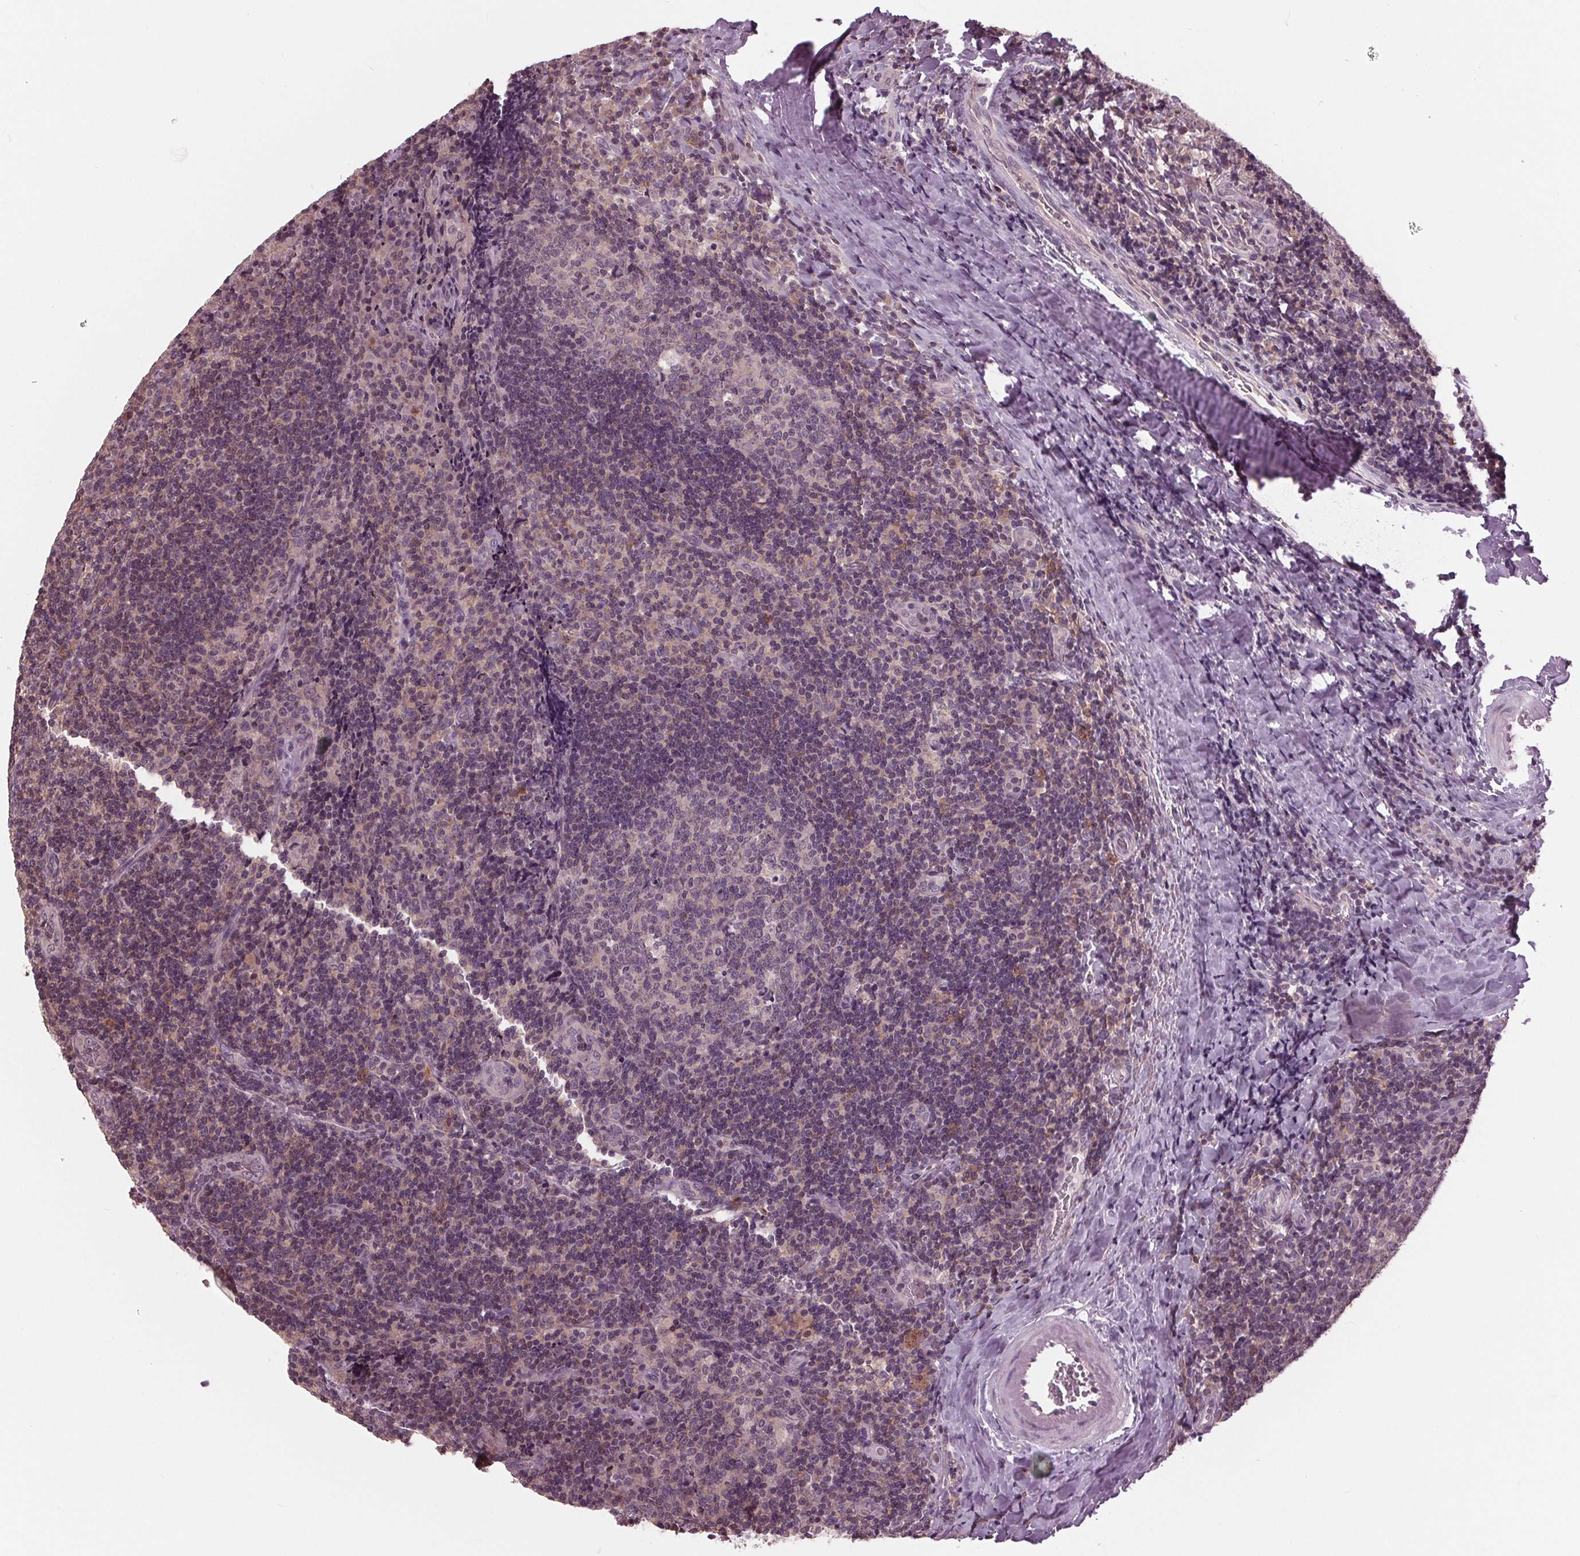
{"staining": {"intensity": "negative", "quantity": "none", "location": "none"}, "tissue": "tonsil", "cell_type": "Germinal center cells", "image_type": "normal", "snomed": [{"axis": "morphology", "description": "Normal tissue, NOS"}, {"axis": "topography", "description": "Tonsil"}], "caption": "Immunohistochemical staining of unremarkable human tonsil displays no significant expression in germinal center cells. Brightfield microscopy of immunohistochemistry (IHC) stained with DAB (brown) and hematoxylin (blue), captured at high magnification.", "gene": "SIGLEC6", "patient": {"sex": "male", "age": 17}}